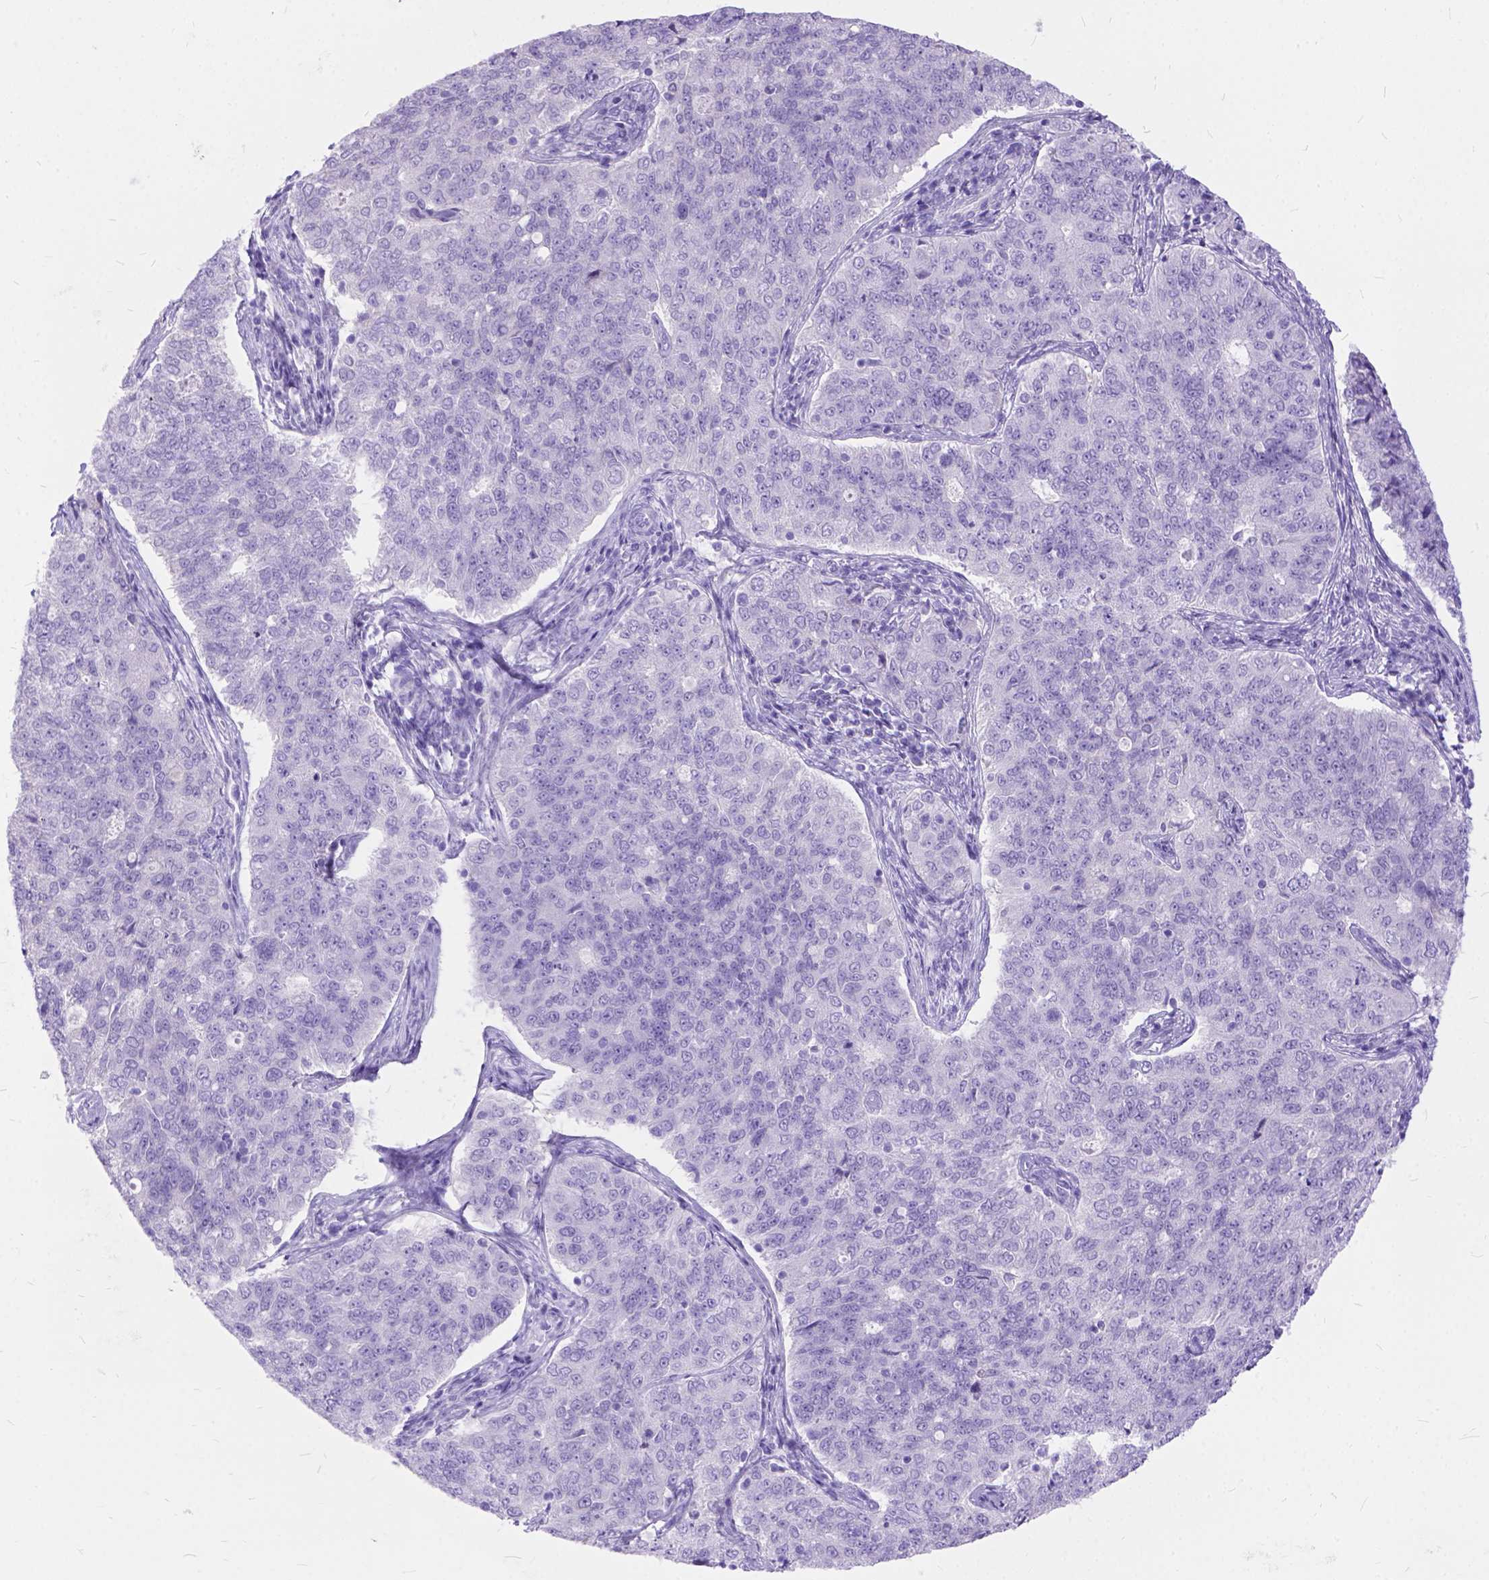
{"staining": {"intensity": "negative", "quantity": "none", "location": "none"}, "tissue": "endometrial cancer", "cell_type": "Tumor cells", "image_type": "cancer", "snomed": [{"axis": "morphology", "description": "Adenocarcinoma, NOS"}, {"axis": "topography", "description": "Endometrium"}], "caption": "The immunohistochemistry (IHC) micrograph has no significant expression in tumor cells of endometrial adenocarcinoma tissue.", "gene": "C1QTNF3", "patient": {"sex": "female", "age": 43}}